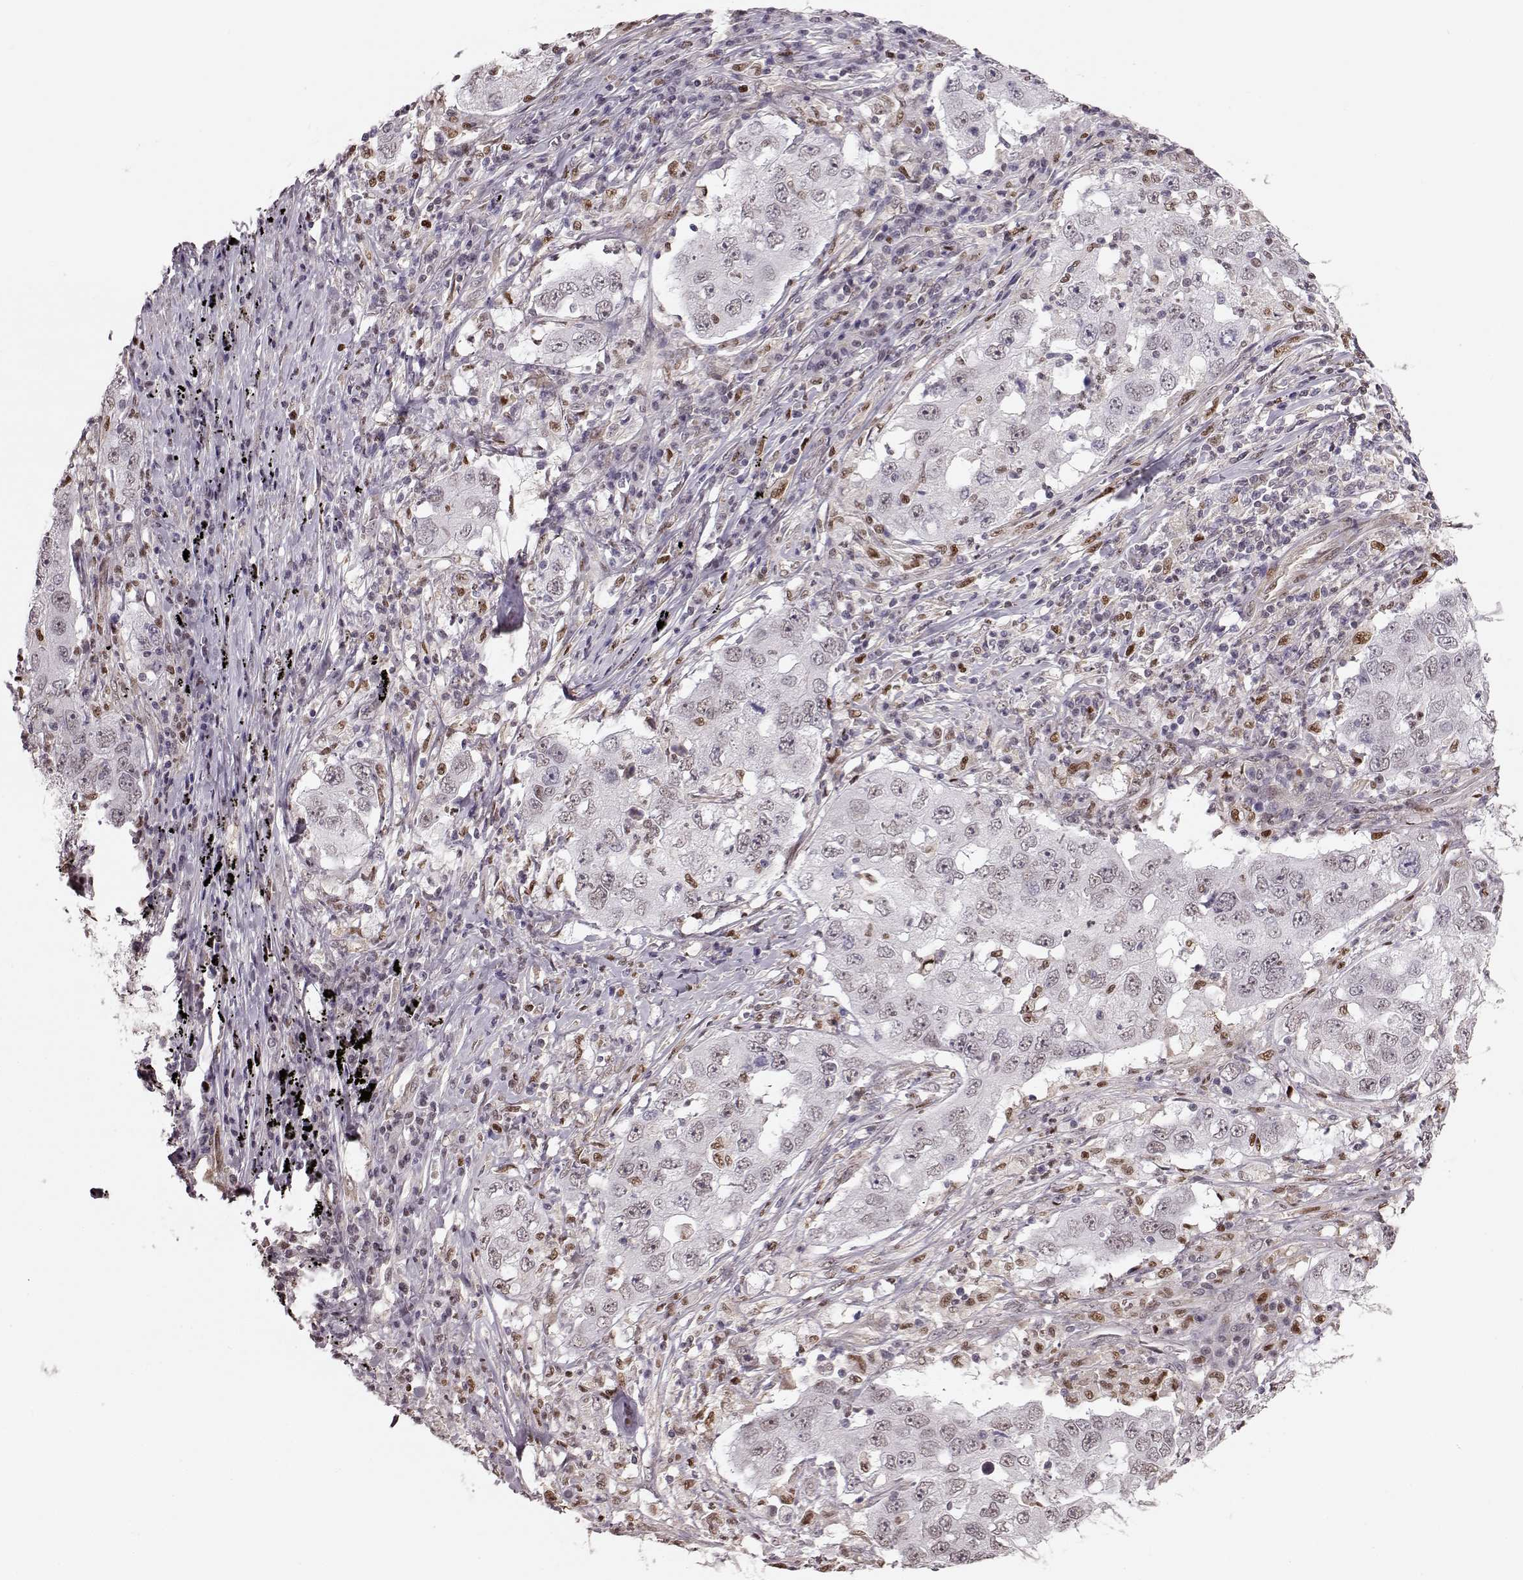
{"staining": {"intensity": "weak", "quantity": "<25%", "location": "nuclear"}, "tissue": "lung cancer", "cell_type": "Tumor cells", "image_type": "cancer", "snomed": [{"axis": "morphology", "description": "Adenocarcinoma, NOS"}, {"axis": "topography", "description": "Lung"}], "caption": "Lung cancer (adenocarcinoma) was stained to show a protein in brown. There is no significant expression in tumor cells.", "gene": "KLF6", "patient": {"sex": "male", "age": 73}}